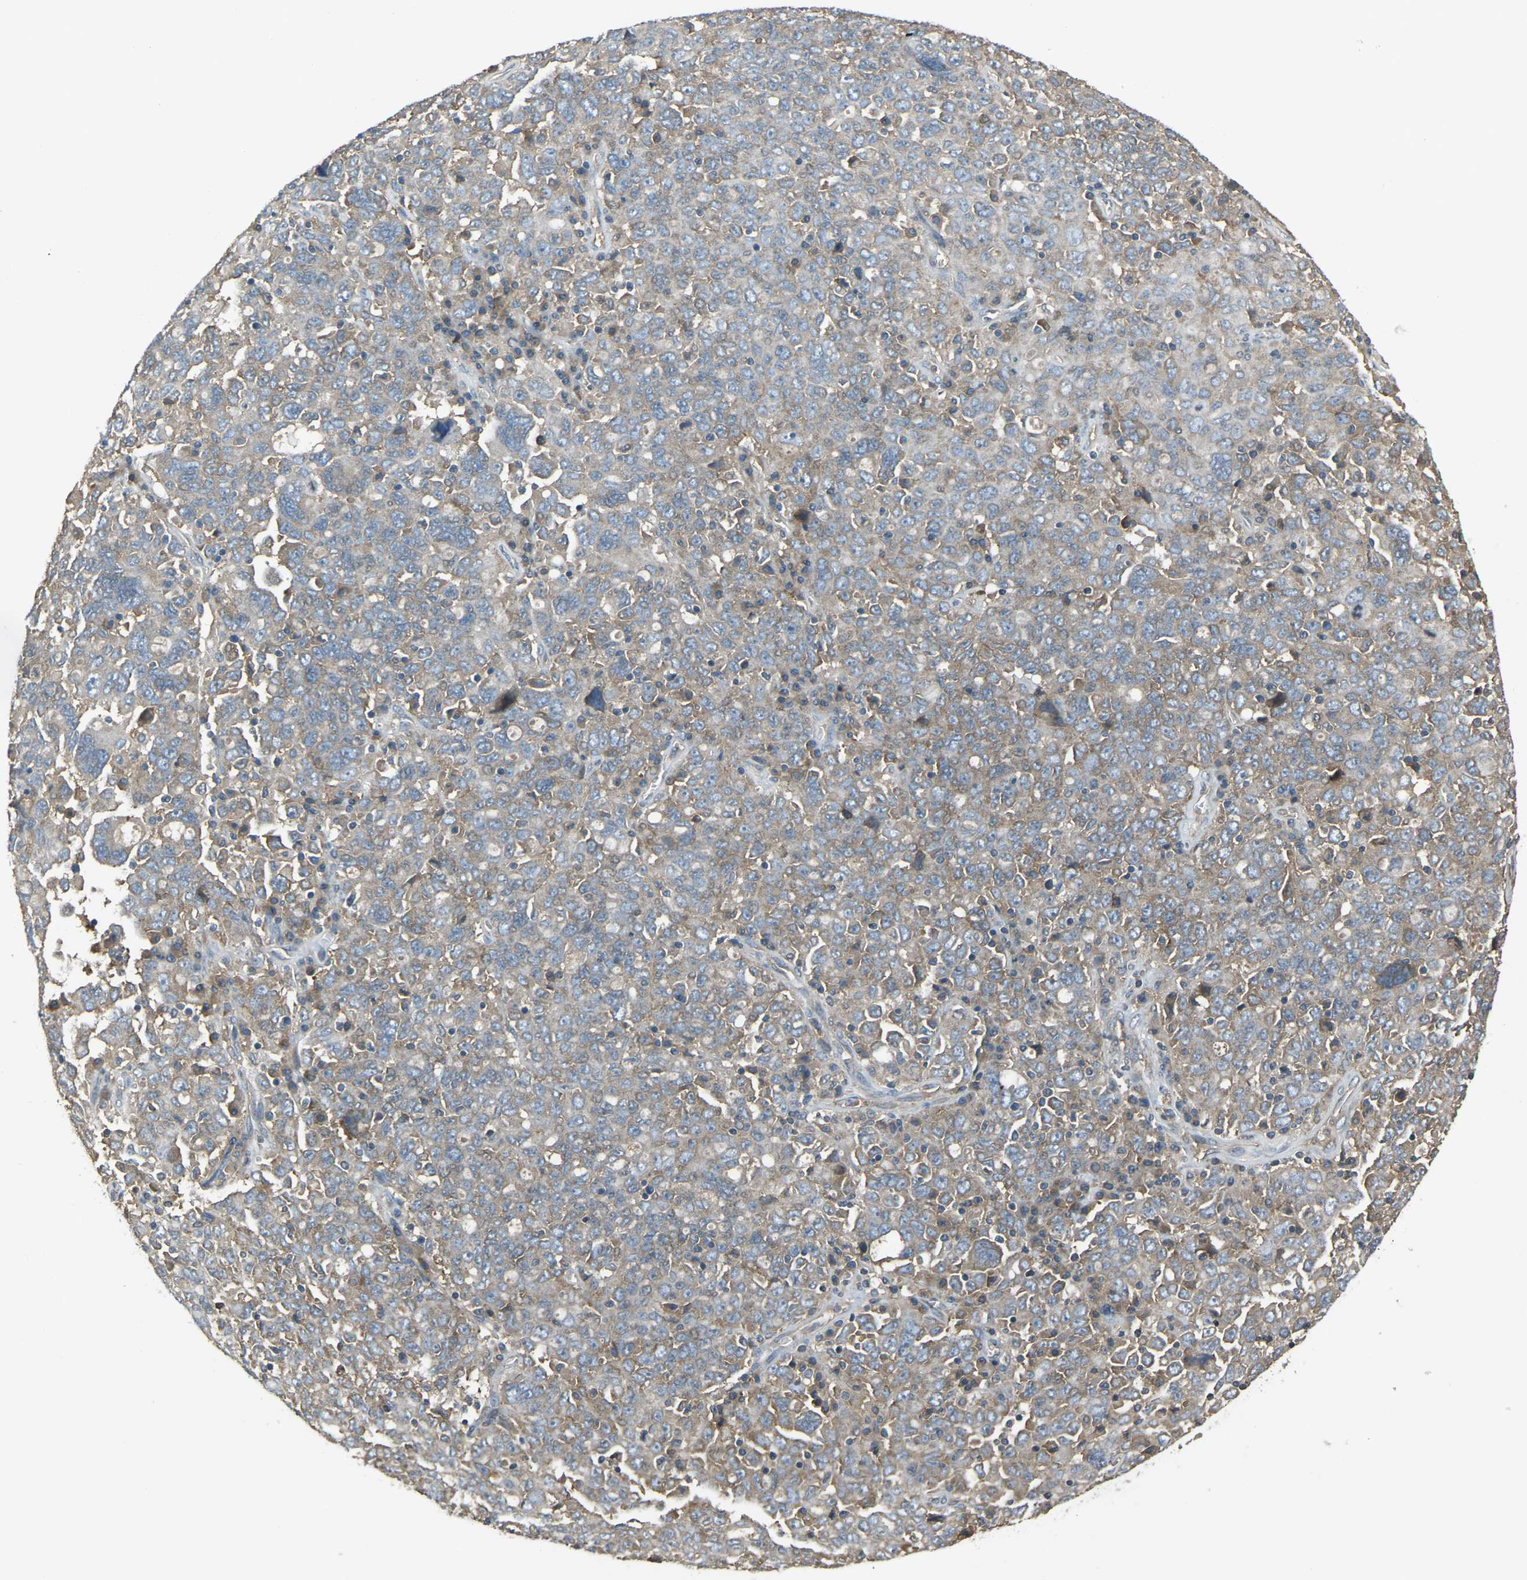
{"staining": {"intensity": "moderate", "quantity": ">75%", "location": "cytoplasmic/membranous"}, "tissue": "ovarian cancer", "cell_type": "Tumor cells", "image_type": "cancer", "snomed": [{"axis": "morphology", "description": "Carcinoma, endometroid"}, {"axis": "topography", "description": "Ovary"}], "caption": "Protein expression analysis of human endometroid carcinoma (ovarian) reveals moderate cytoplasmic/membranous staining in approximately >75% of tumor cells.", "gene": "AIMP1", "patient": {"sex": "female", "age": 62}}